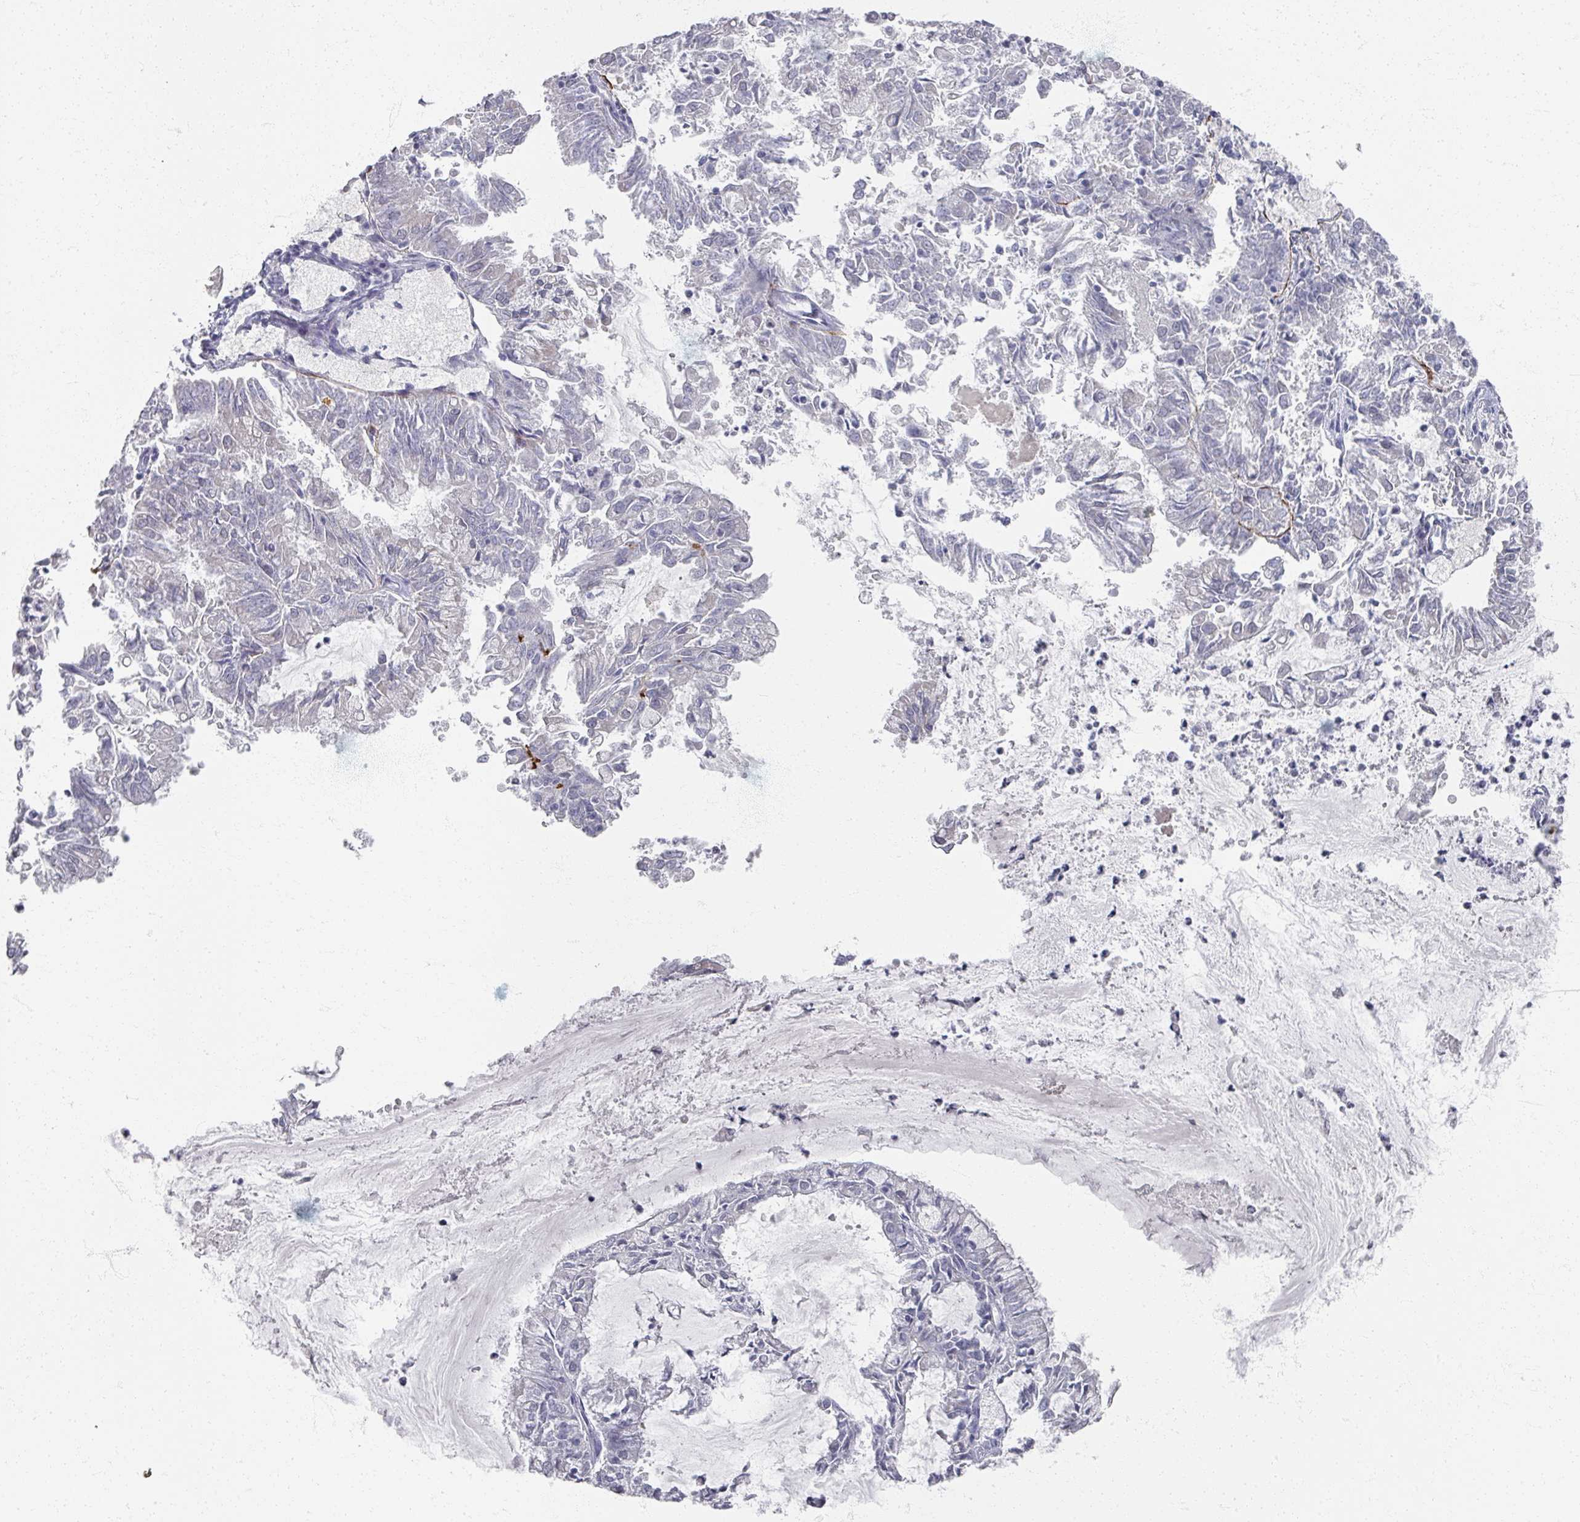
{"staining": {"intensity": "negative", "quantity": "none", "location": "none"}, "tissue": "endometrial cancer", "cell_type": "Tumor cells", "image_type": "cancer", "snomed": [{"axis": "morphology", "description": "Adenocarcinoma, NOS"}, {"axis": "topography", "description": "Endometrium"}], "caption": "Immunohistochemistry (IHC) photomicrograph of neoplastic tissue: endometrial adenocarcinoma stained with DAB reveals no significant protein staining in tumor cells.", "gene": "TTYH3", "patient": {"sex": "female", "age": 57}}